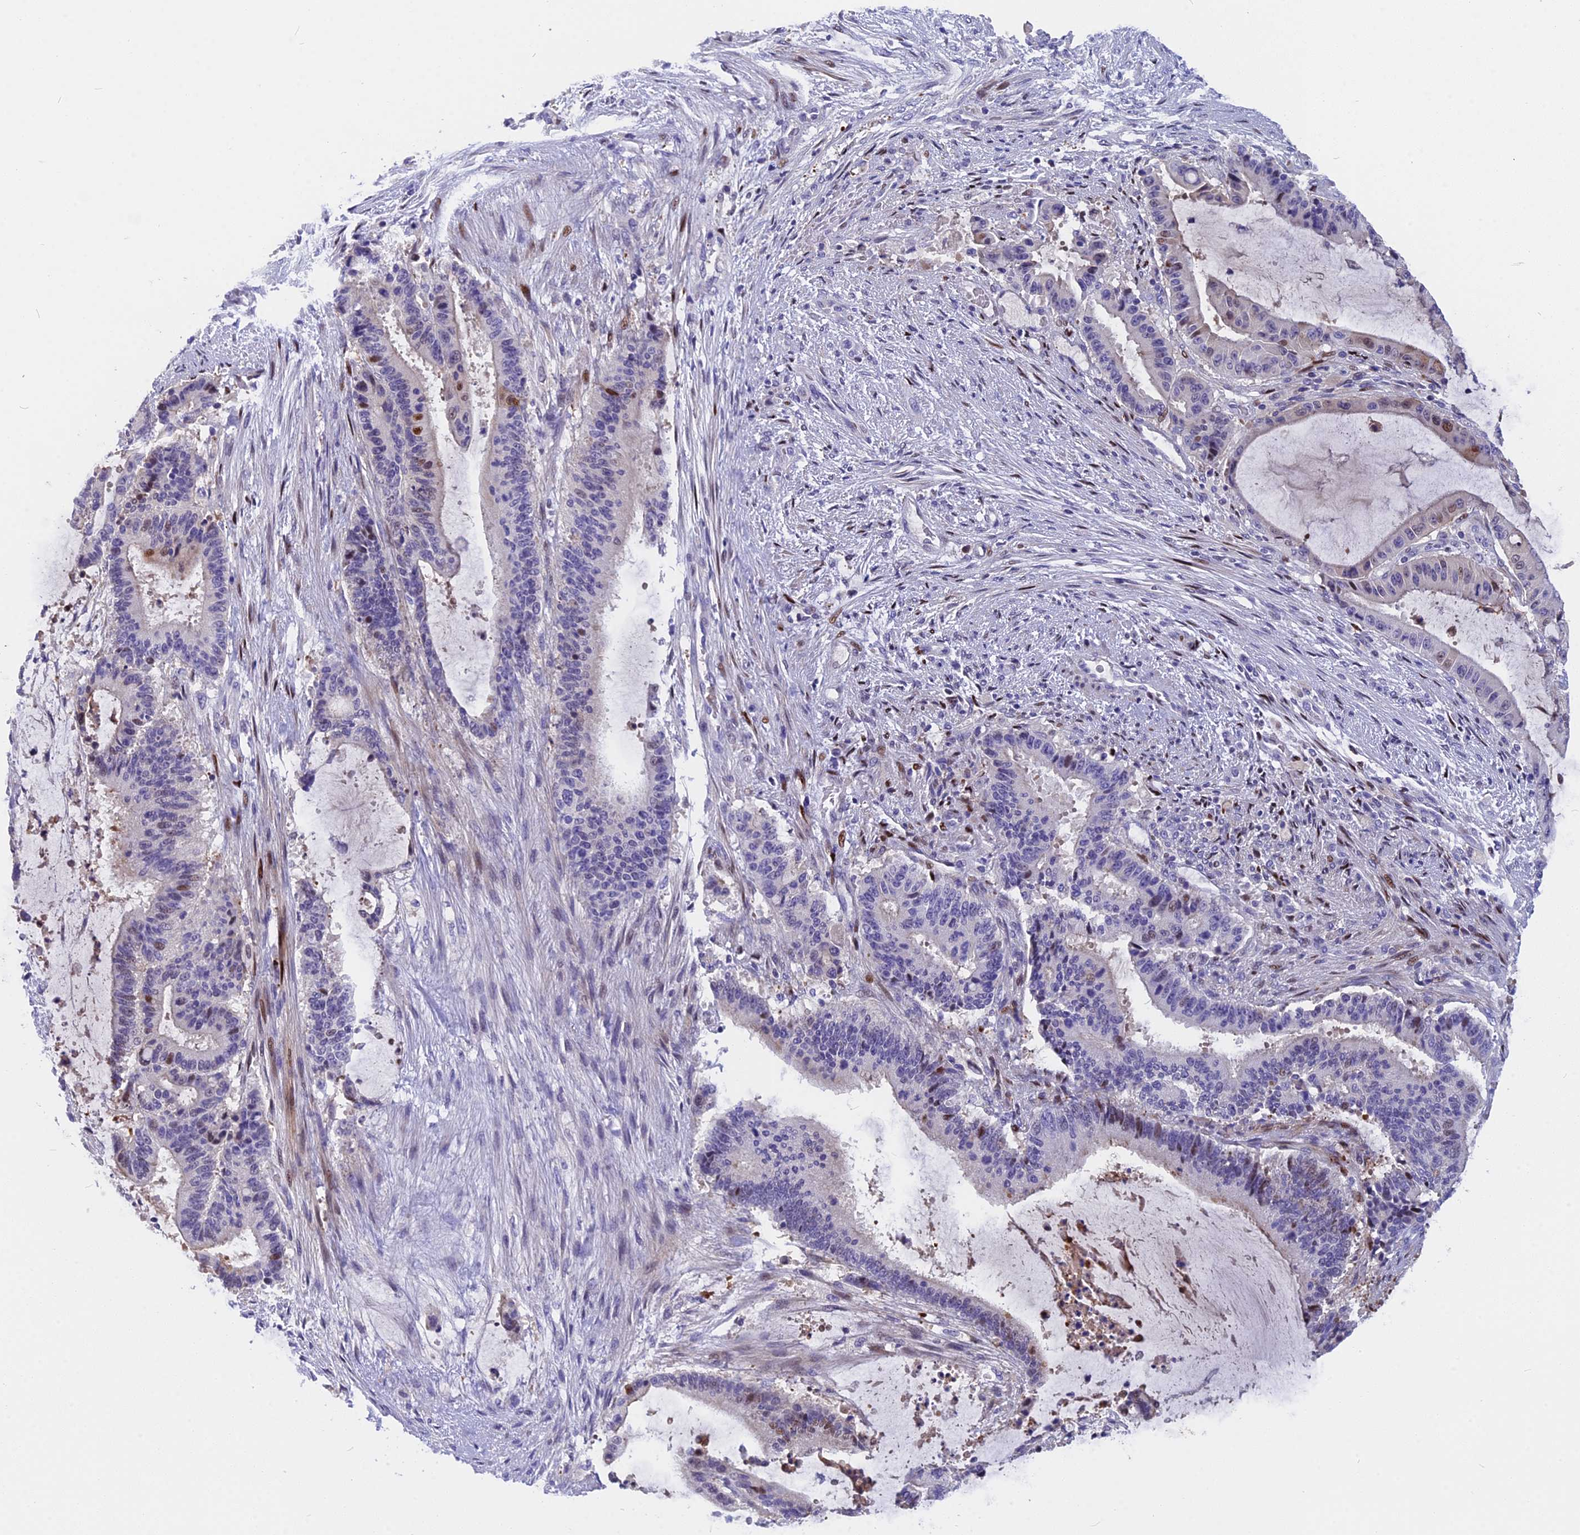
{"staining": {"intensity": "strong", "quantity": "<25%", "location": "nuclear"}, "tissue": "liver cancer", "cell_type": "Tumor cells", "image_type": "cancer", "snomed": [{"axis": "morphology", "description": "Normal tissue, NOS"}, {"axis": "morphology", "description": "Cholangiocarcinoma"}, {"axis": "topography", "description": "Liver"}, {"axis": "topography", "description": "Peripheral nerve tissue"}], "caption": "The immunohistochemical stain highlights strong nuclear staining in tumor cells of liver cancer (cholangiocarcinoma) tissue.", "gene": "NKPD1", "patient": {"sex": "female", "age": 73}}